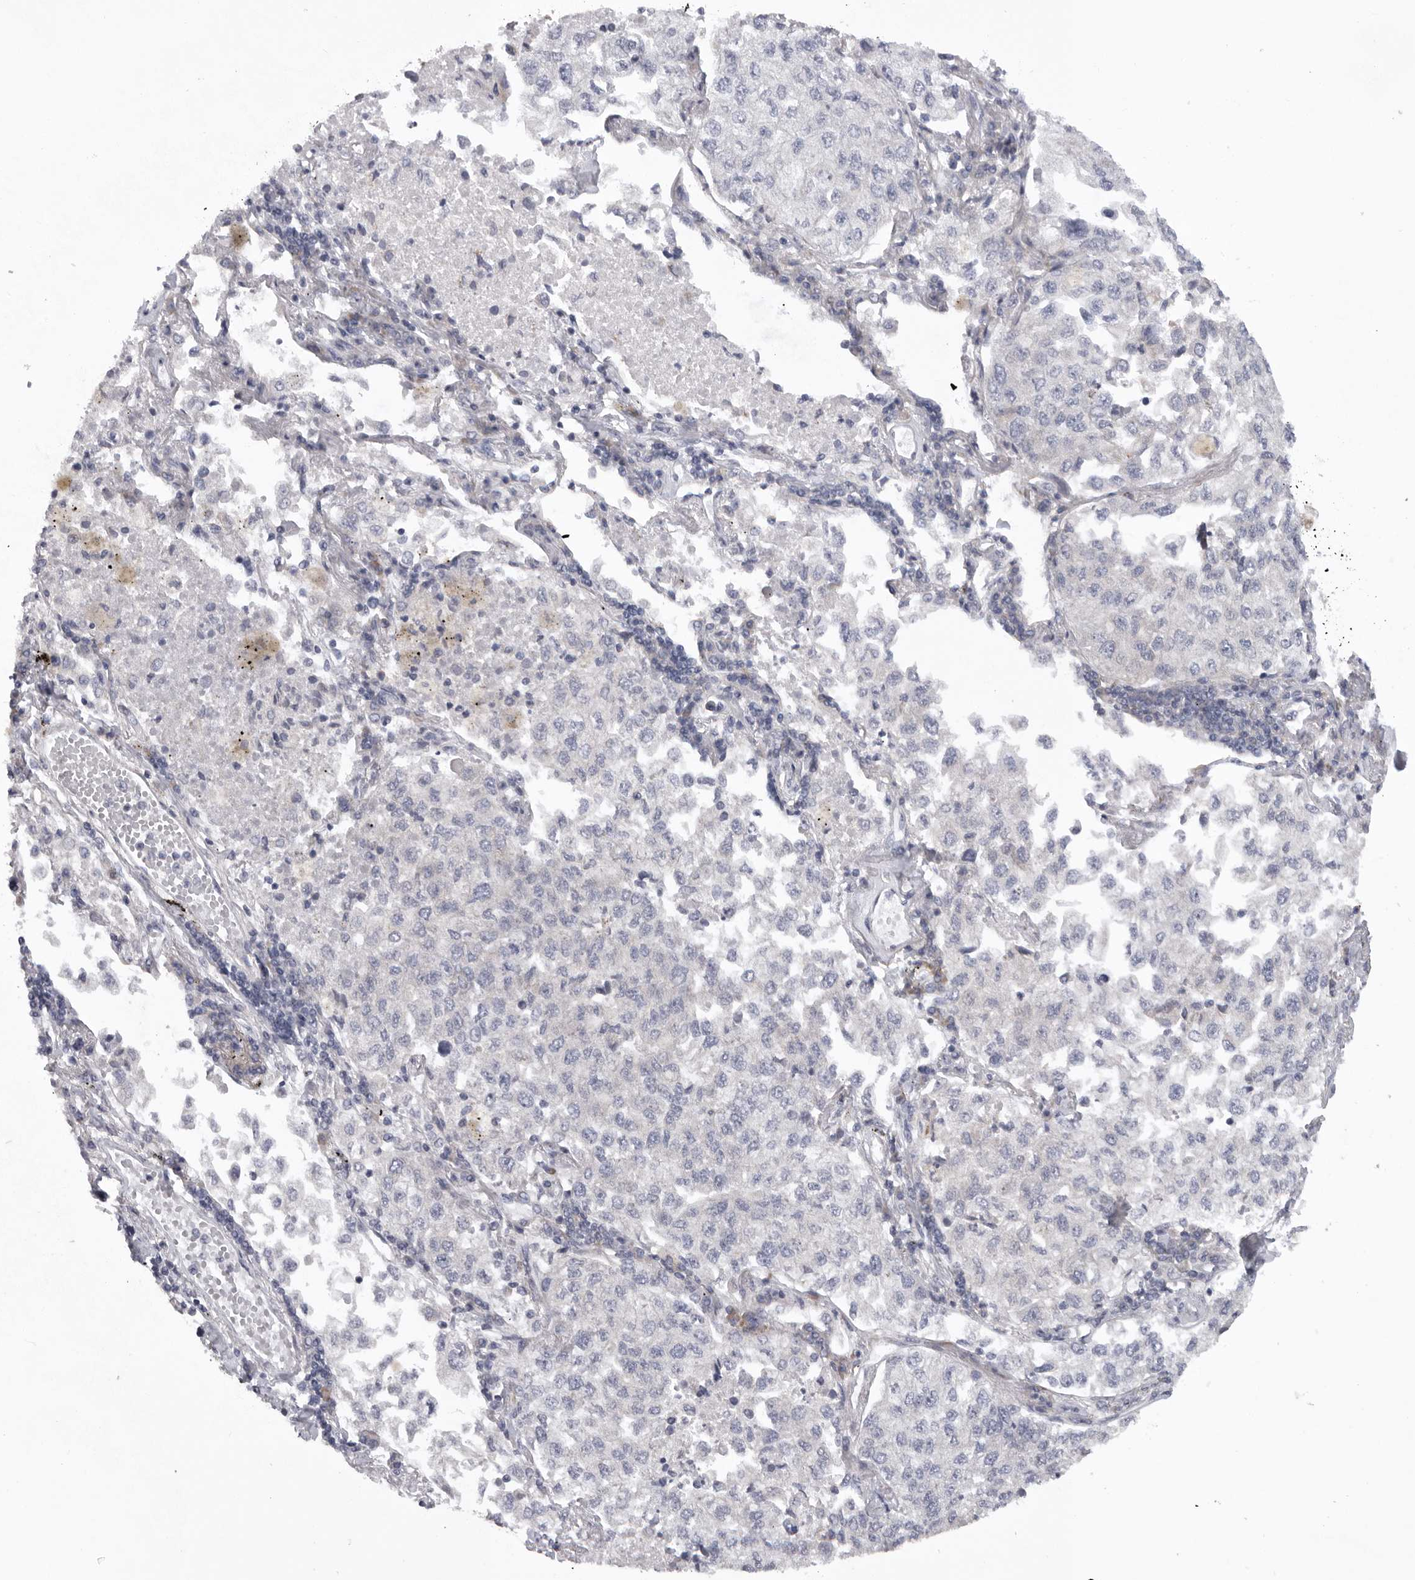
{"staining": {"intensity": "negative", "quantity": "none", "location": "none"}, "tissue": "lung cancer", "cell_type": "Tumor cells", "image_type": "cancer", "snomed": [{"axis": "morphology", "description": "Adenocarcinoma, NOS"}, {"axis": "topography", "description": "Lung"}], "caption": "An immunohistochemistry photomicrograph of lung cancer is shown. There is no staining in tumor cells of lung cancer.", "gene": "USP24", "patient": {"sex": "male", "age": 63}}